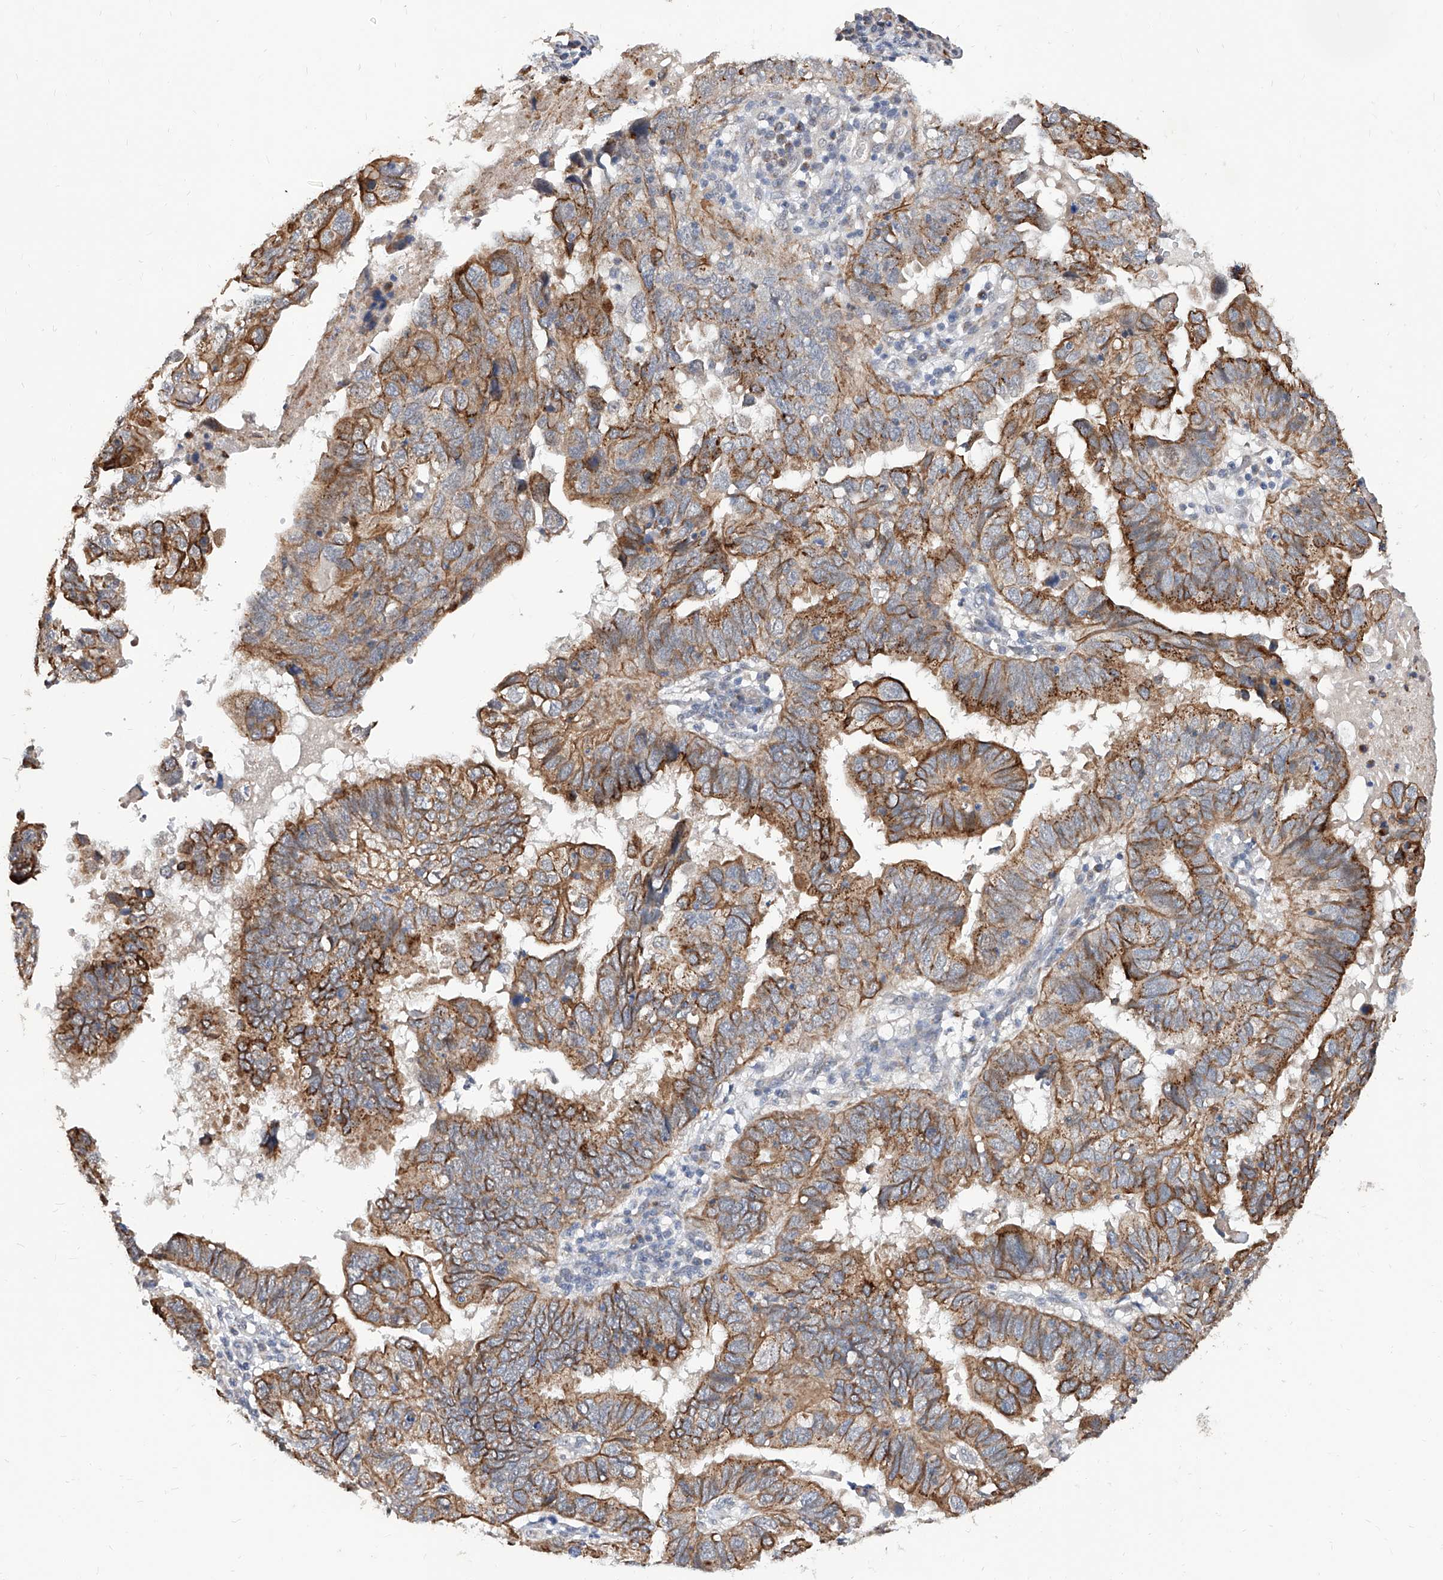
{"staining": {"intensity": "strong", "quantity": ">75%", "location": "cytoplasmic/membranous"}, "tissue": "endometrial cancer", "cell_type": "Tumor cells", "image_type": "cancer", "snomed": [{"axis": "morphology", "description": "Adenocarcinoma, NOS"}, {"axis": "topography", "description": "Uterus"}], "caption": "Protein staining of endometrial cancer (adenocarcinoma) tissue exhibits strong cytoplasmic/membranous staining in about >75% of tumor cells.", "gene": "MFSD4B", "patient": {"sex": "female", "age": 77}}